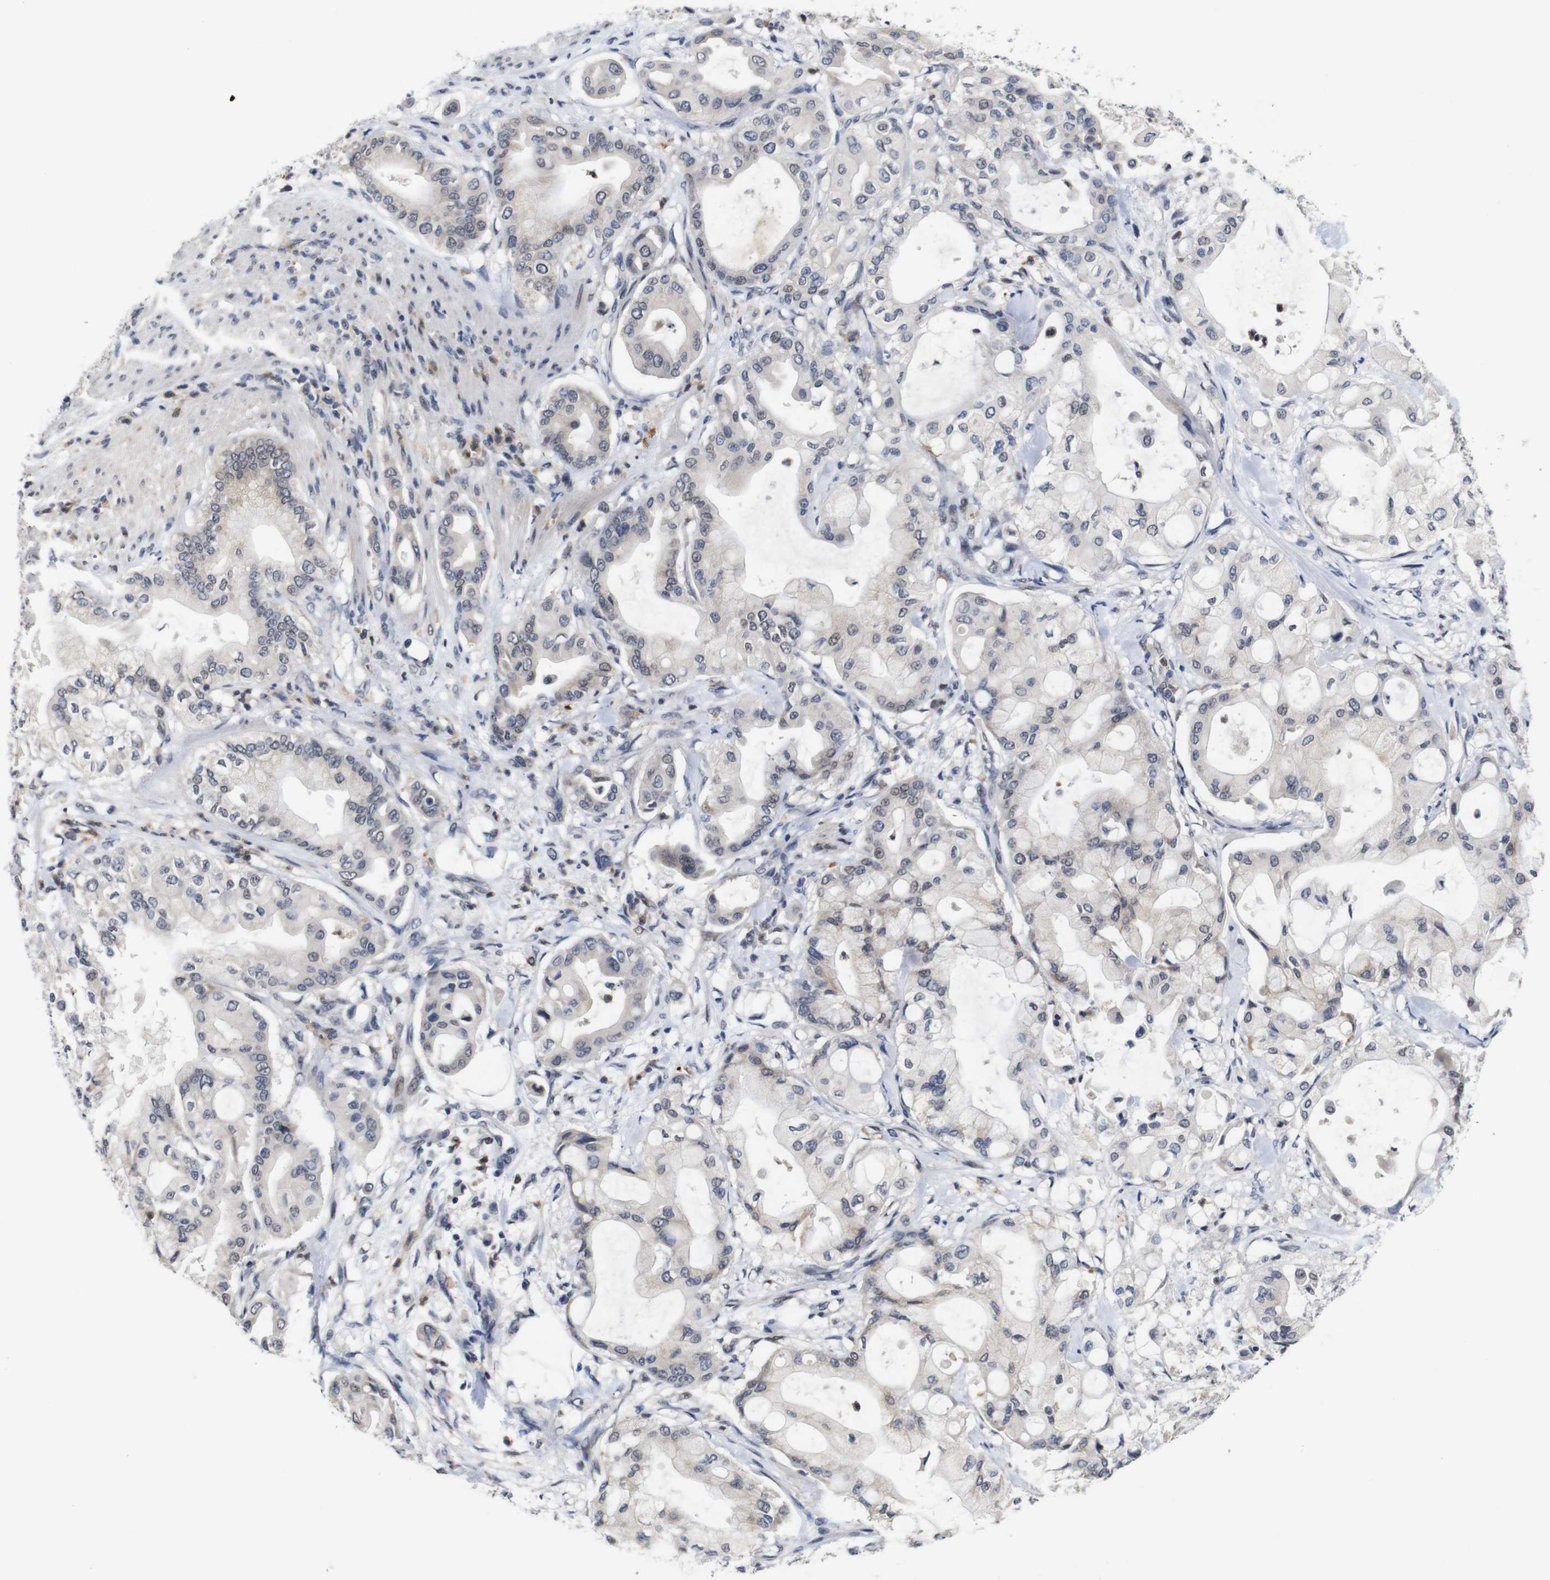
{"staining": {"intensity": "weak", "quantity": "<25%", "location": "nuclear"}, "tissue": "pancreatic cancer", "cell_type": "Tumor cells", "image_type": "cancer", "snomed": [{"axis": "morphology", "description": "Adenocarcinoma, NOS"}, {"axis": "morphology", "description": "Adenocarcinoma, metastatic, NOS"}, {"axis": "topography", "description": "Lymph node"}, {"axis": "topography", "description": "Pancreas"}, {"axis": "topography", "description": "Duodenum"}], "caption": "This is an immunohistochemistry (IHC) micrograph of human pancreatic metastatic adenocarcinoma. There is no positivity in tumor cells.", "gene": "NTRK3", "patient": {"sex": "female", "age": 64}}